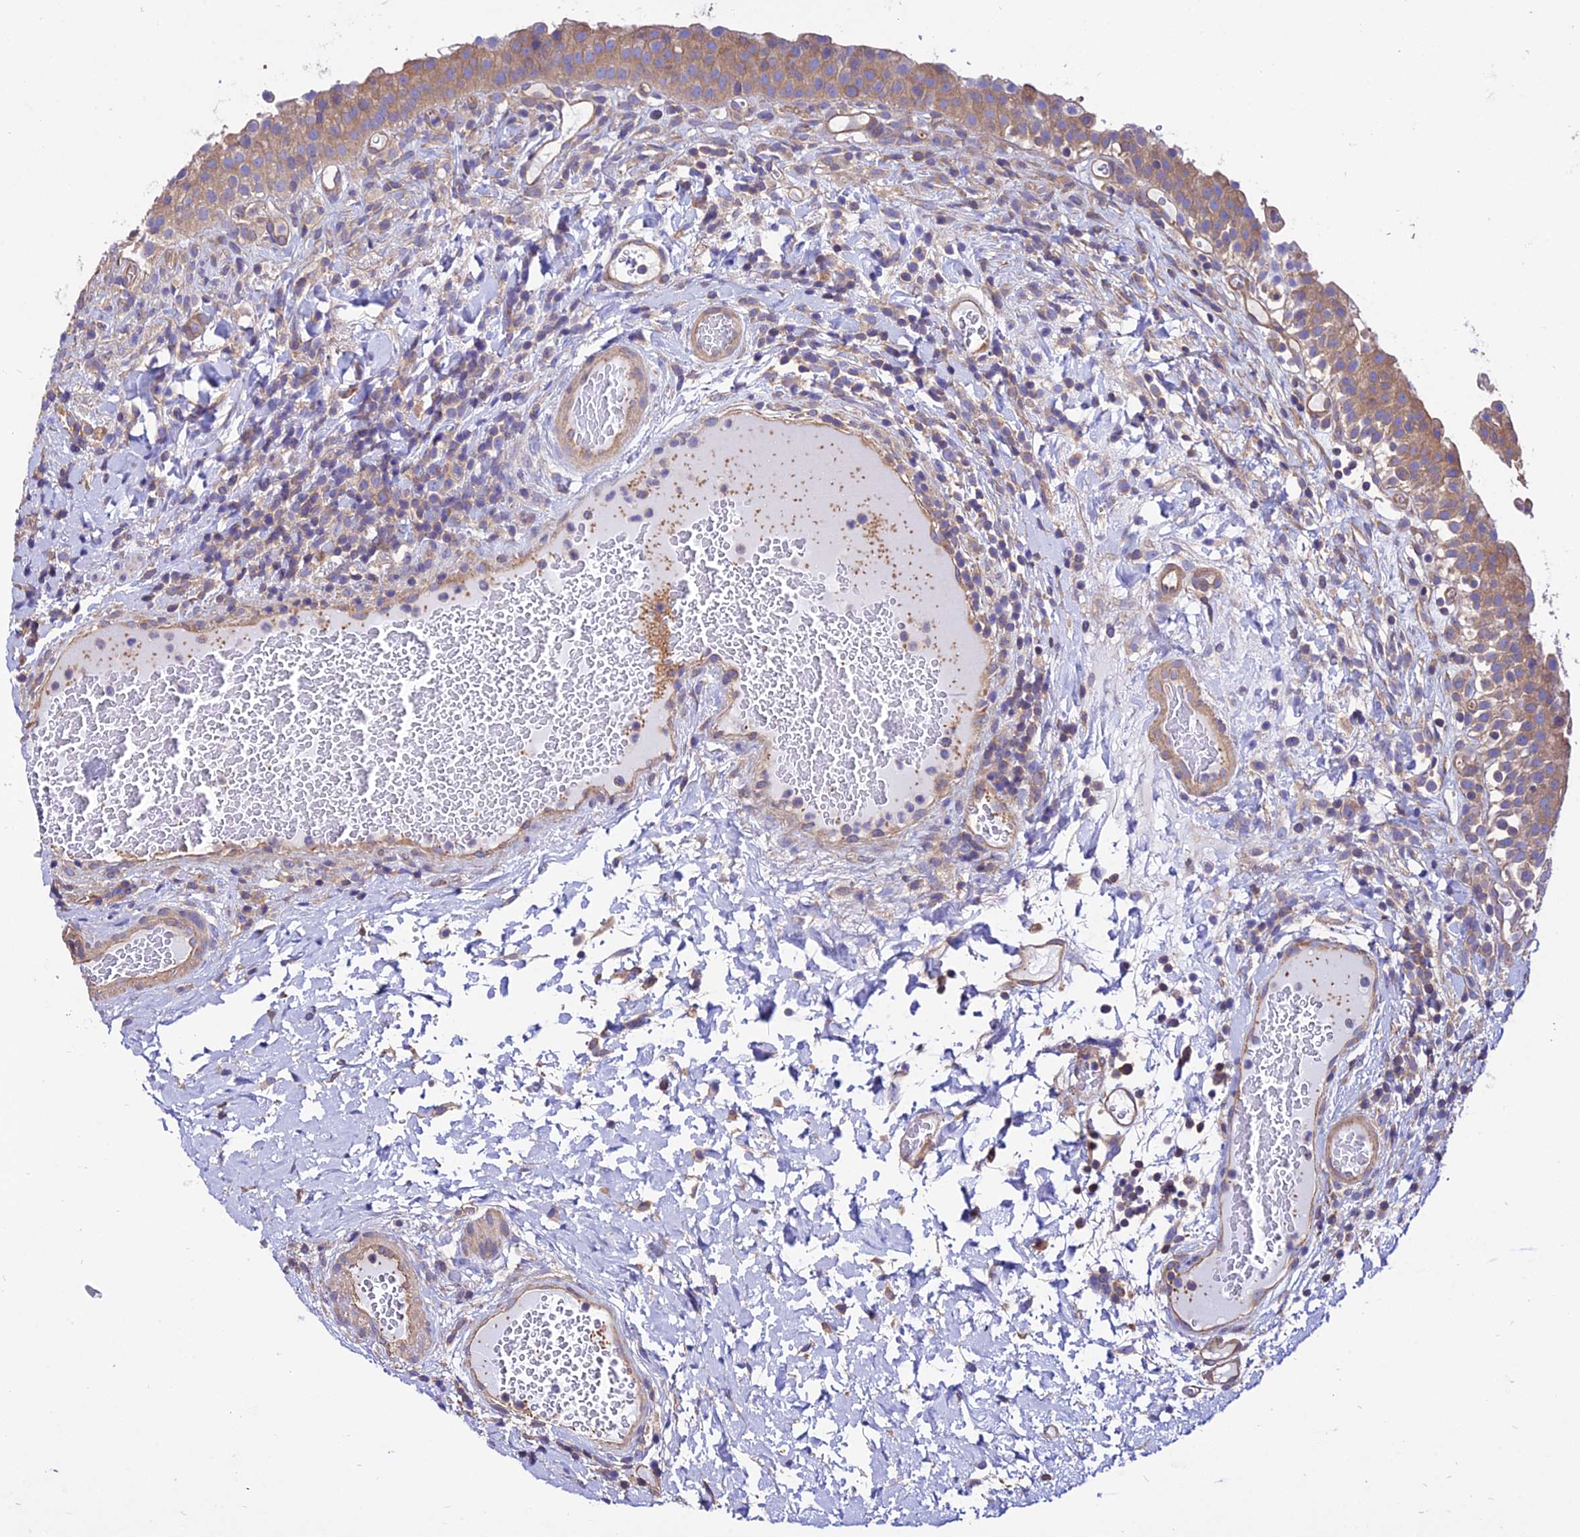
{"staining": {"intensity": "moderate", "quantity": "25%-75%", "location": "cytoplasmic/membranous"}, "tissue": "urinary bladder", "cell_type": "Urothelial cells", "image_type": "normal", "snomed": [{"axis": "morphology", "description": "Normal tissue, NOS"}, {"axis": "morphology", "description": "Inflammation, NOS"}, {"axis": "topography", "description": "Urinary bladder"}], "caption": "The photomicrograph displays staining of unremarkable urinary bladder, revealing moderate cytoplasmic/membranous protein expression (brown color) within urothelial cells. The staining is performed using DAB brown chromogen to label protein expression. The nuclei are counter-stained blue using hematoxylin.", "gene": "CALM1", "patient": {"sex": "male", "age": 64}}